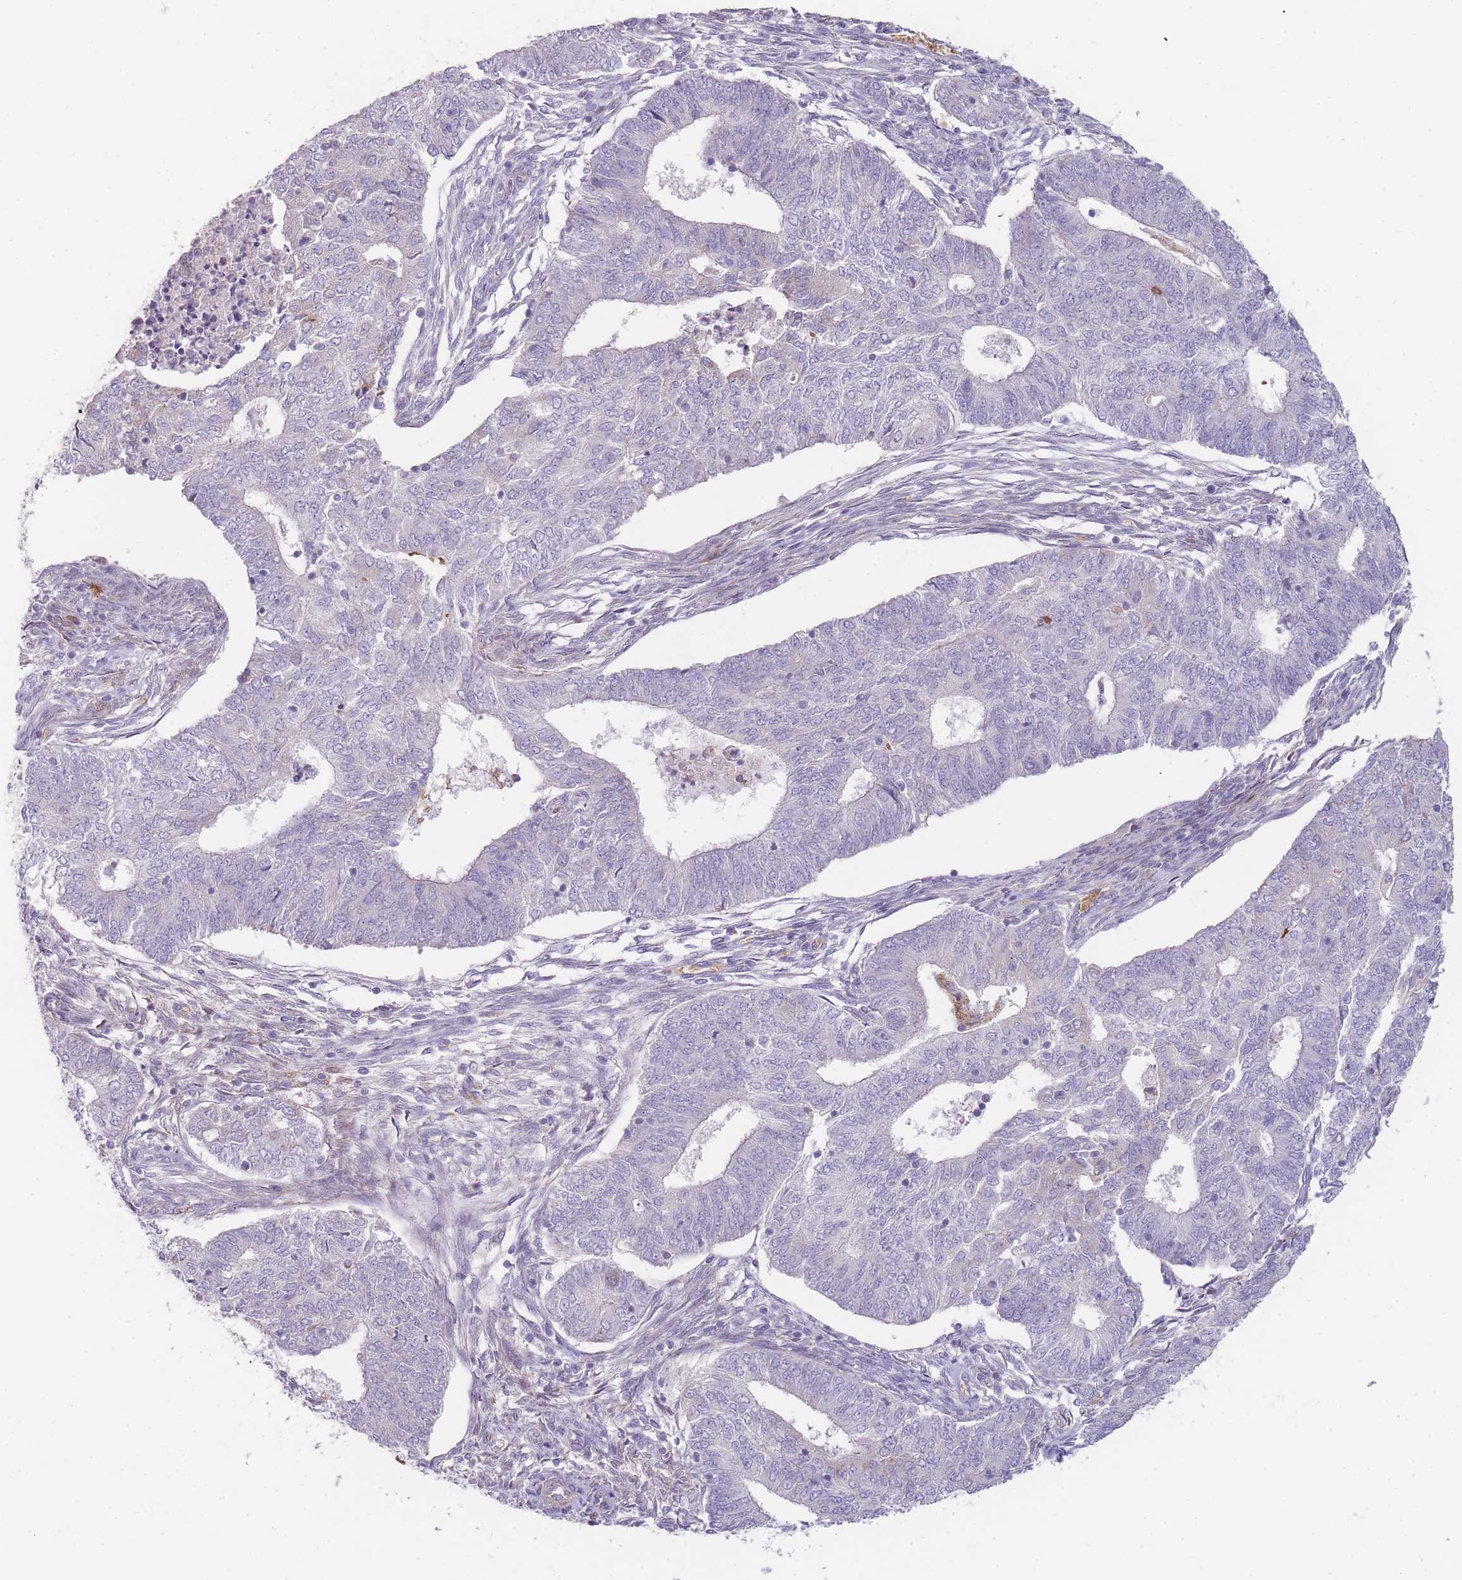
{"staining": {"intensity": "negative", "quantity": "none", "location": "none"}, "tissue": "endometrial cancer", "cell_type": "Tumor cells", "image_type": "cancer", "snomed": [{"axis": "morphology", "description": "Adenocarcinoma, NOS"}, {"axis": "topography", "description": "Endometrium"}], "caption": "This micrograph is of endometrial cancer stained with immunohistochemistry to label a protein in brown with the nuclei are counter-stained blue. There is no positivity in tumor cells.", "gene": "SMPD4", "patient": {"sex": "female", "age": 62}}